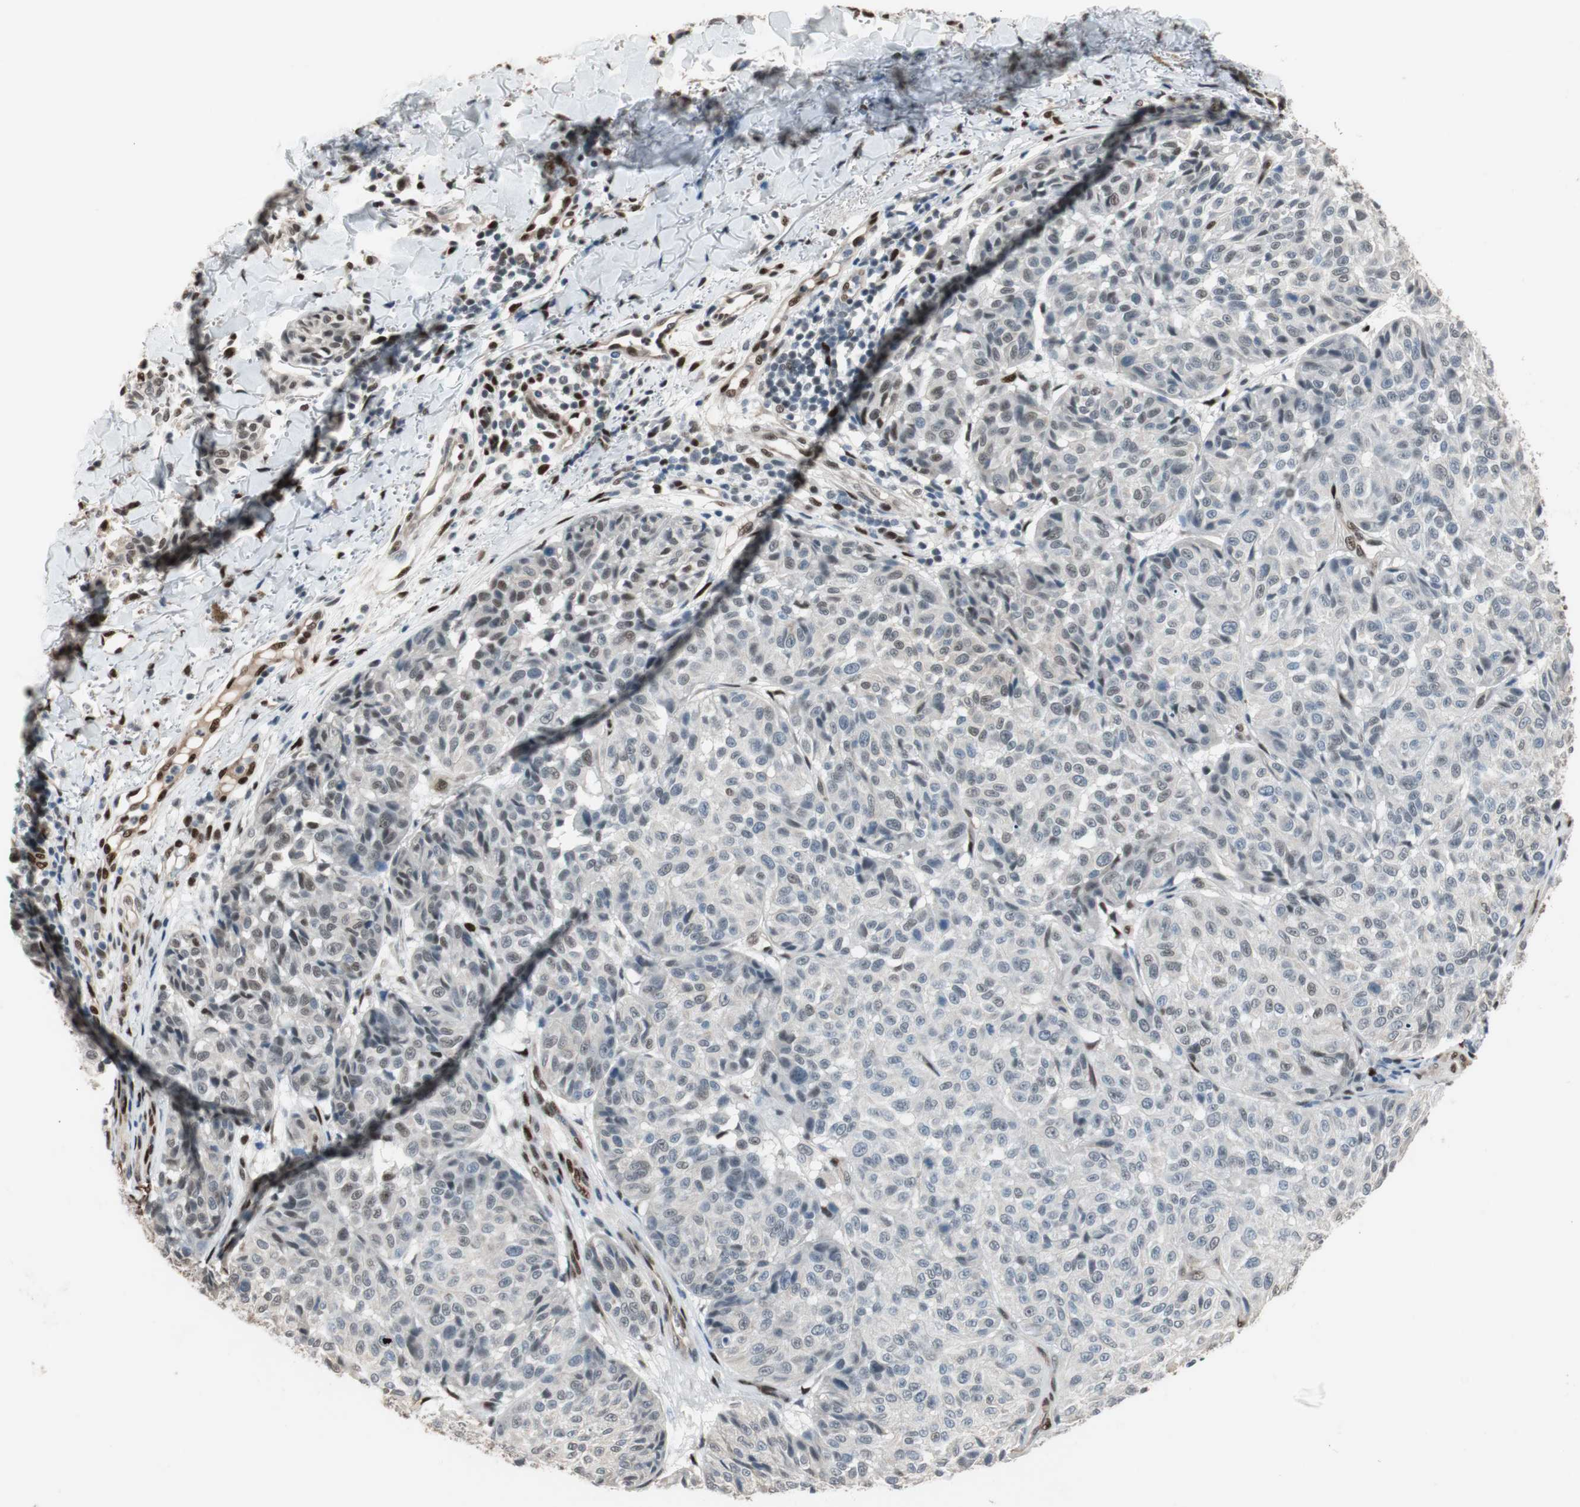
{"staining": {"intensity": "negative", "quantity": "none", "location": "none"}, "tissue": "melanoma", "cell_type": "Tumor cells", "image_type": "cancer", "snomed": [{"axis": "morphology", "description": "Malignant melanoma, NOS"}, {"axis": "topography", "description": "Skin"}], "caption": "This is an IHC image of malignant melanoma. There is no positivity in tumor cells.", "gene": "PML", "patient": {"sex": "female", "age": 46}}